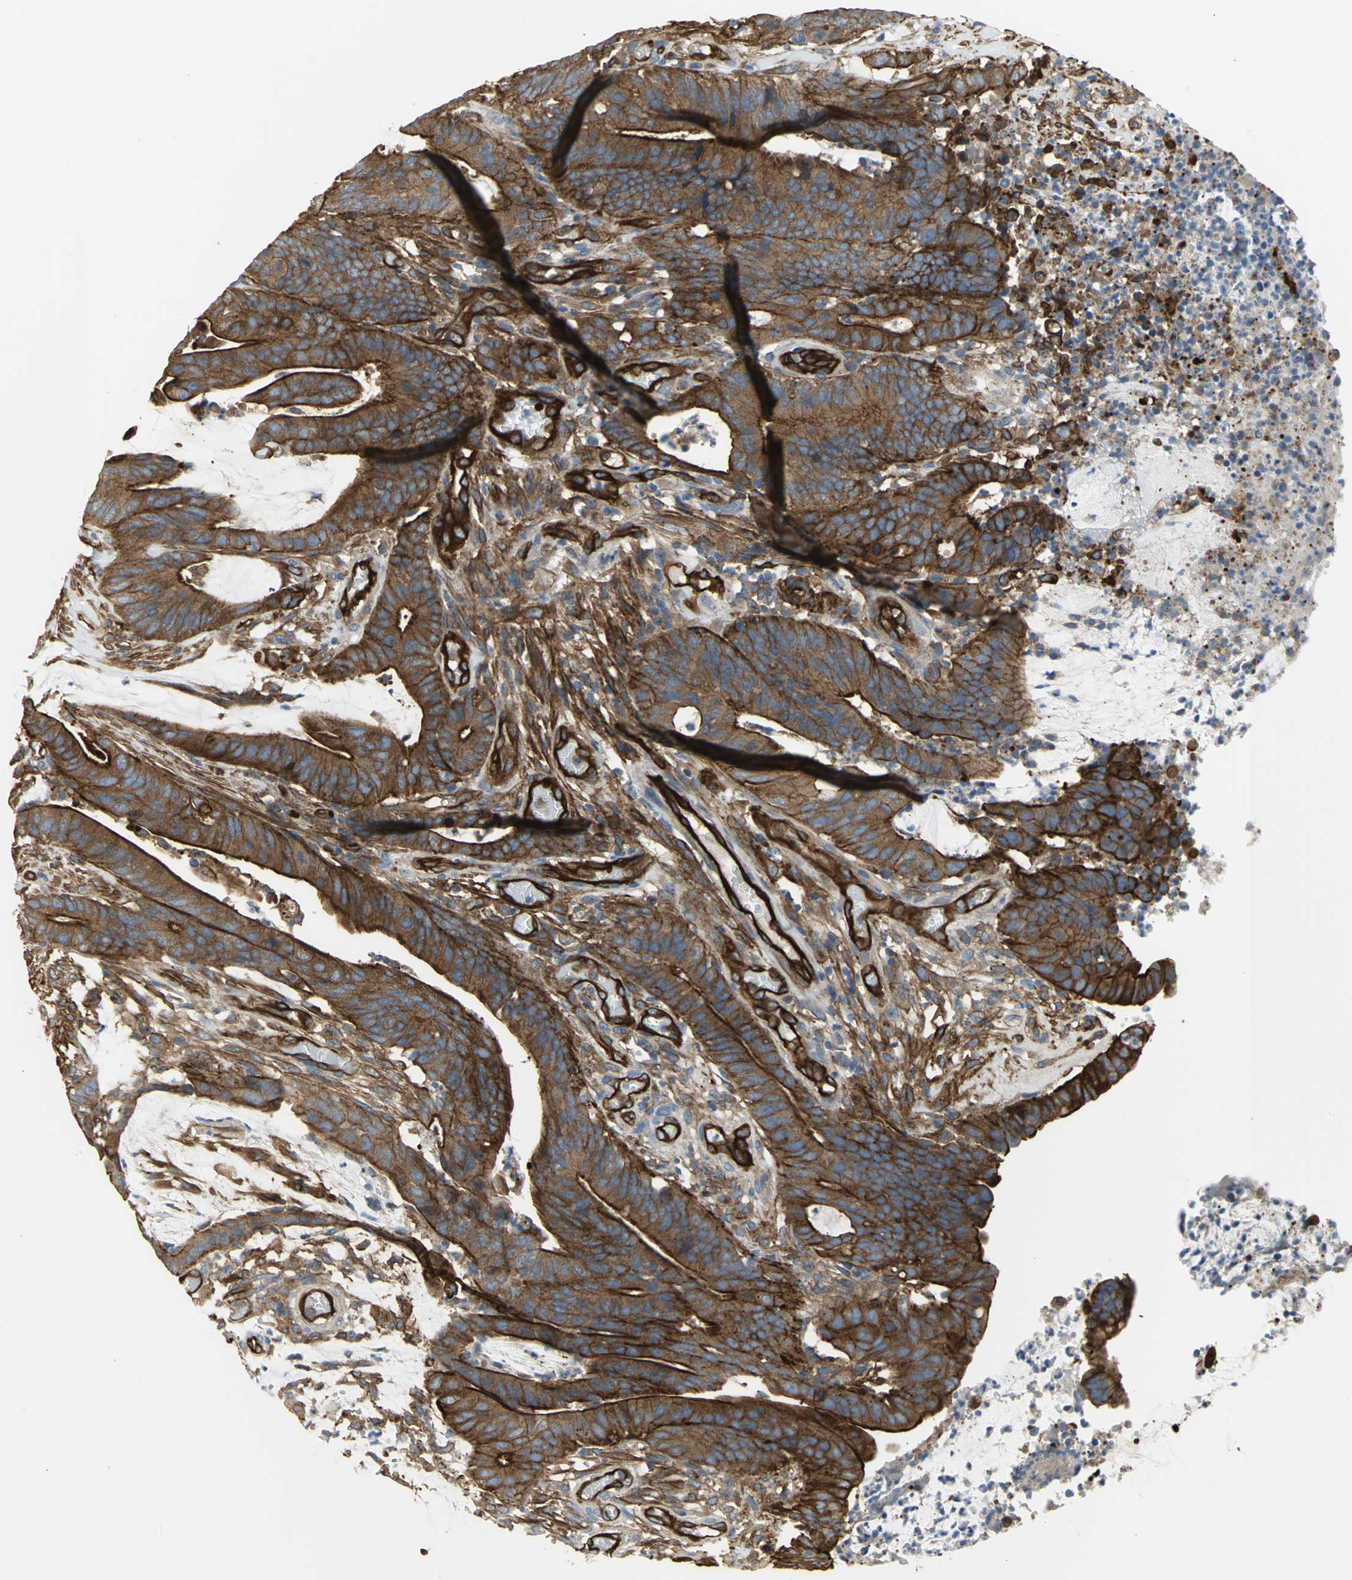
{"staining": {"intensity": "strong", "quantity": ">75%", "location": "cytoplasmic/membranous"}, "tissue": "colorectal cancer", "cell_type": "Tumor cells", "image_type": "cancer", "snomed": [{"axis": "morphology", "description": "Adenocarcinoma, NOS"}, {"axis": "topography", "description": "Rectum"}], "caption": "An immunohistochemistry photomicrograph of tumor tissue is shown. Protein staining in brown highlights strong cytoplasmic/membranous positivity in colorectal cancer within tumor cells.", "gene": "FLNB", "patient": {"sex": "female", "age": 66}}